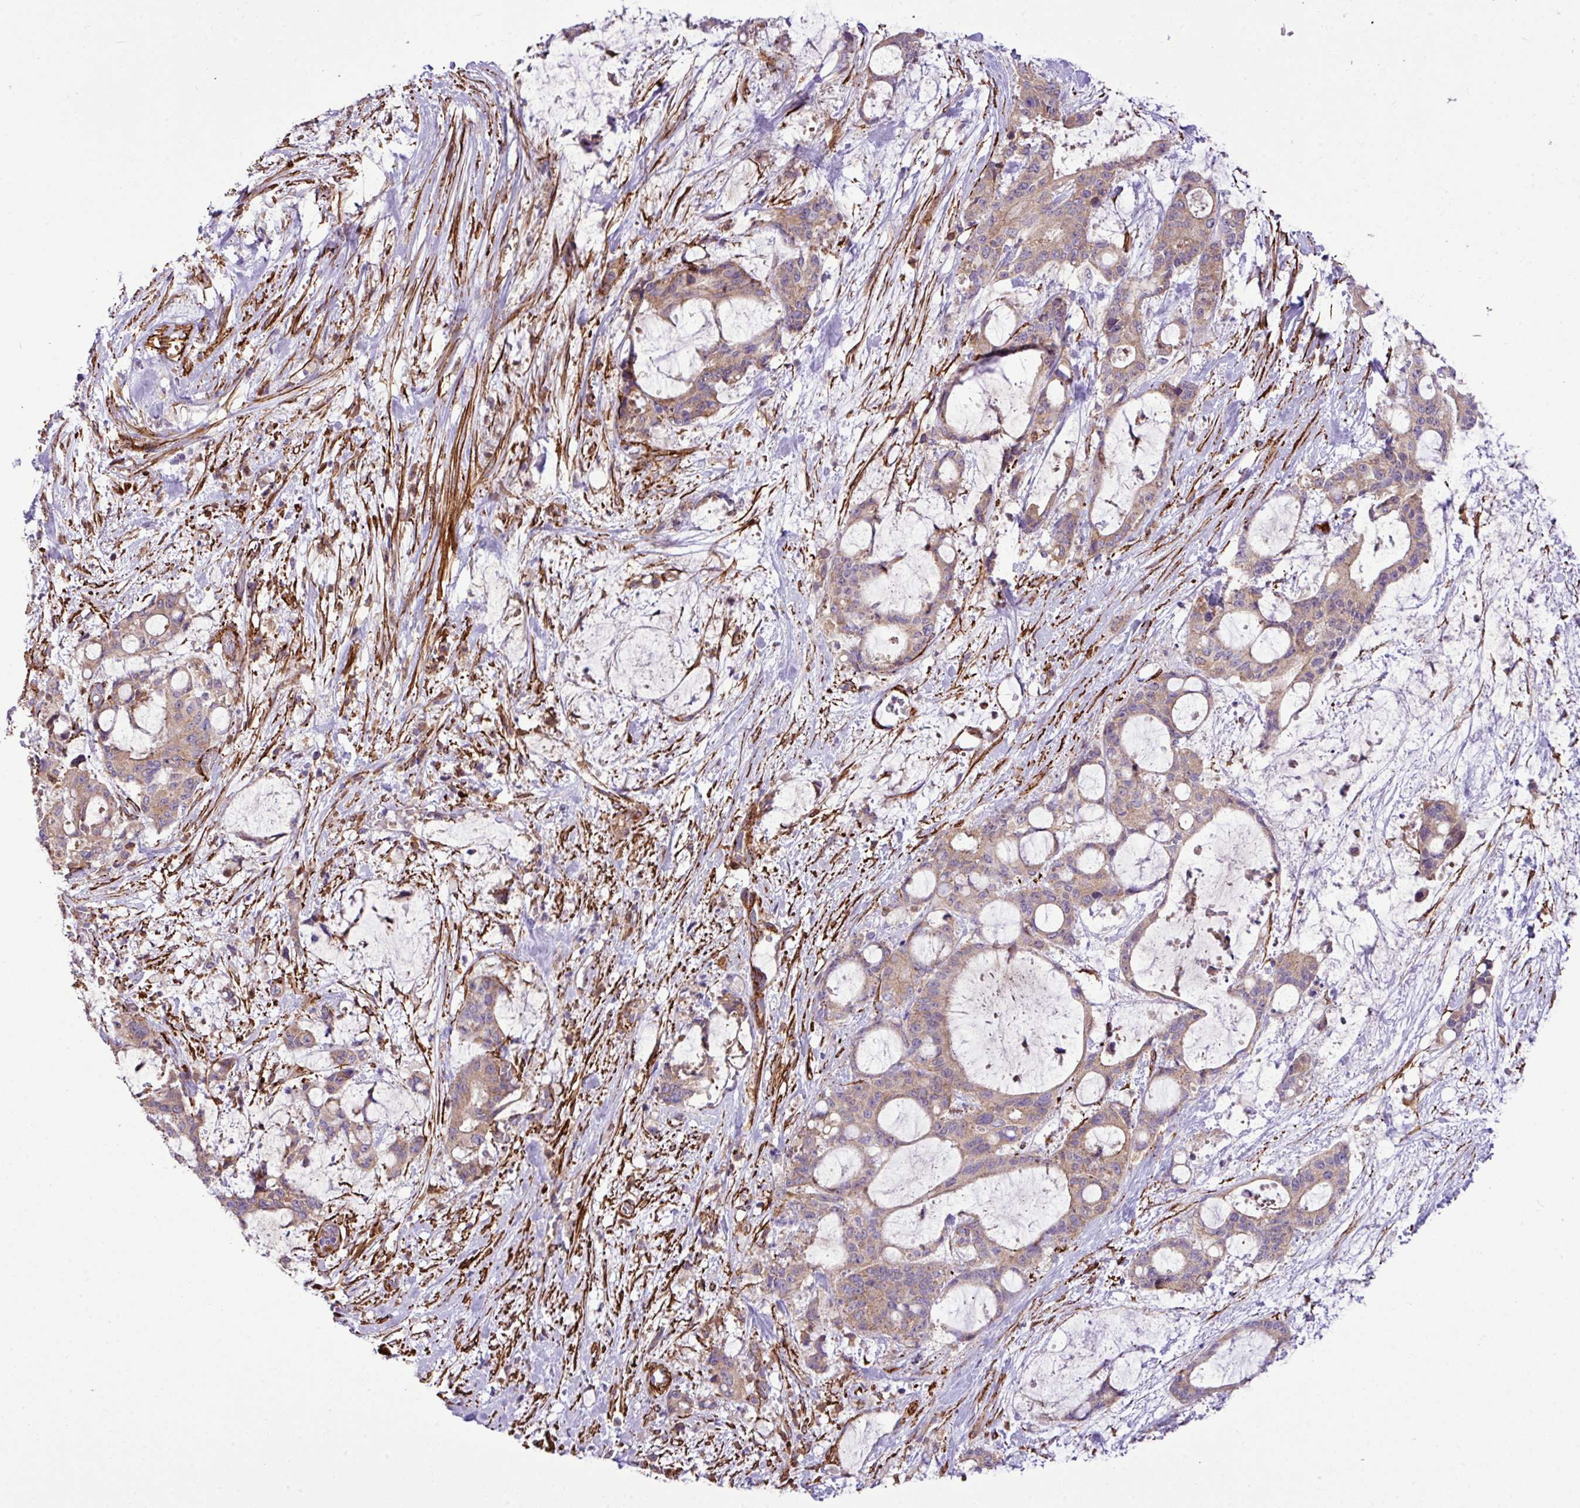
{"staining": {"intensity": "moderate", "quantity": ">75%", "location": "cytoplasmic/membranous"}, "tissue": "liver cancer", "cell_type": "Tumor cells", "image_type": "cancer", "snomed": [{"axis": "morphology", "description": "Normal tissue, NOS"}, {"axis": "morphology", "description": "Cholangiocarcinoma"}, {"axis": "topography", "description": "Liver"}, {"axis": "topography", "description": "Peripheral nerve tissue"}], "caption": "Approximately >75% of tumor cells in cholangiocarcinoma (liver) exhibit moderate cytoplasmic/membranous protein expression as visualized by brown immunohistochemical staining.", "gene": "FAM47E", "patient": {"sex": "female", "age": 73}}